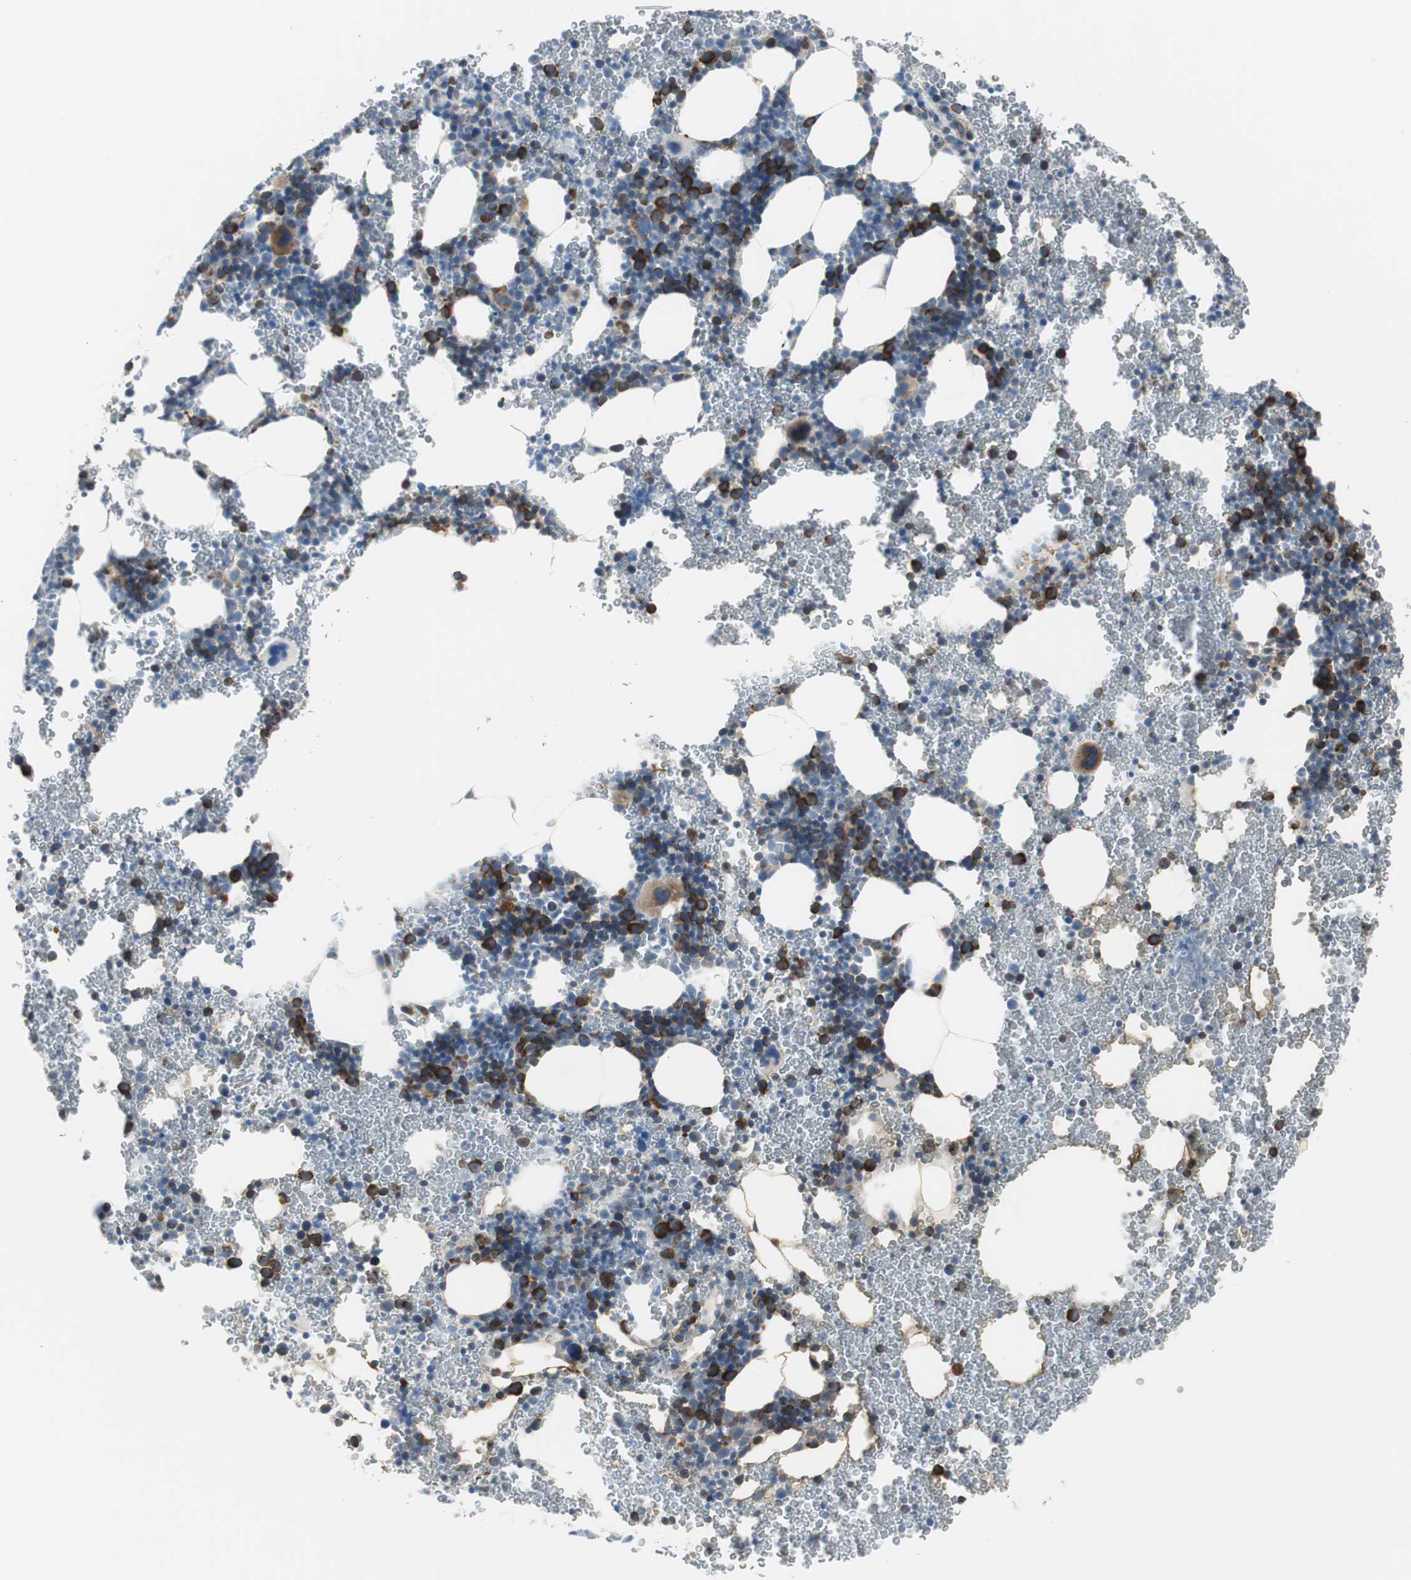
{"staining": {"intensity": "moderate", "quantity": "<25%", "location": "cytoplasmic/membranous"}, "tissue": "bone marrow", "cell_type": "Hematopoietic cells", "image_type": "normal", "snomed": [{"axis": "morphology", "description": "Normal tissue, NOS"}, {"axis": "morphology", "description": "Inflammation, NOS"}, {"axis": "topography", "description": "Bone marrow"}], "caption": "A low amount of moderate cytoplasmic/membranous positivity is appreciated in approximately <25% of hematopoietic cells in unremarkable bone marrow. The staining was performed using DAB to visualize the protein expression in brown, while the nuclei were stained in blue with hematoxylin (Magnification: 20x).", "gene": "RPS12", "patient": {"sex": "male", "age": 22}}